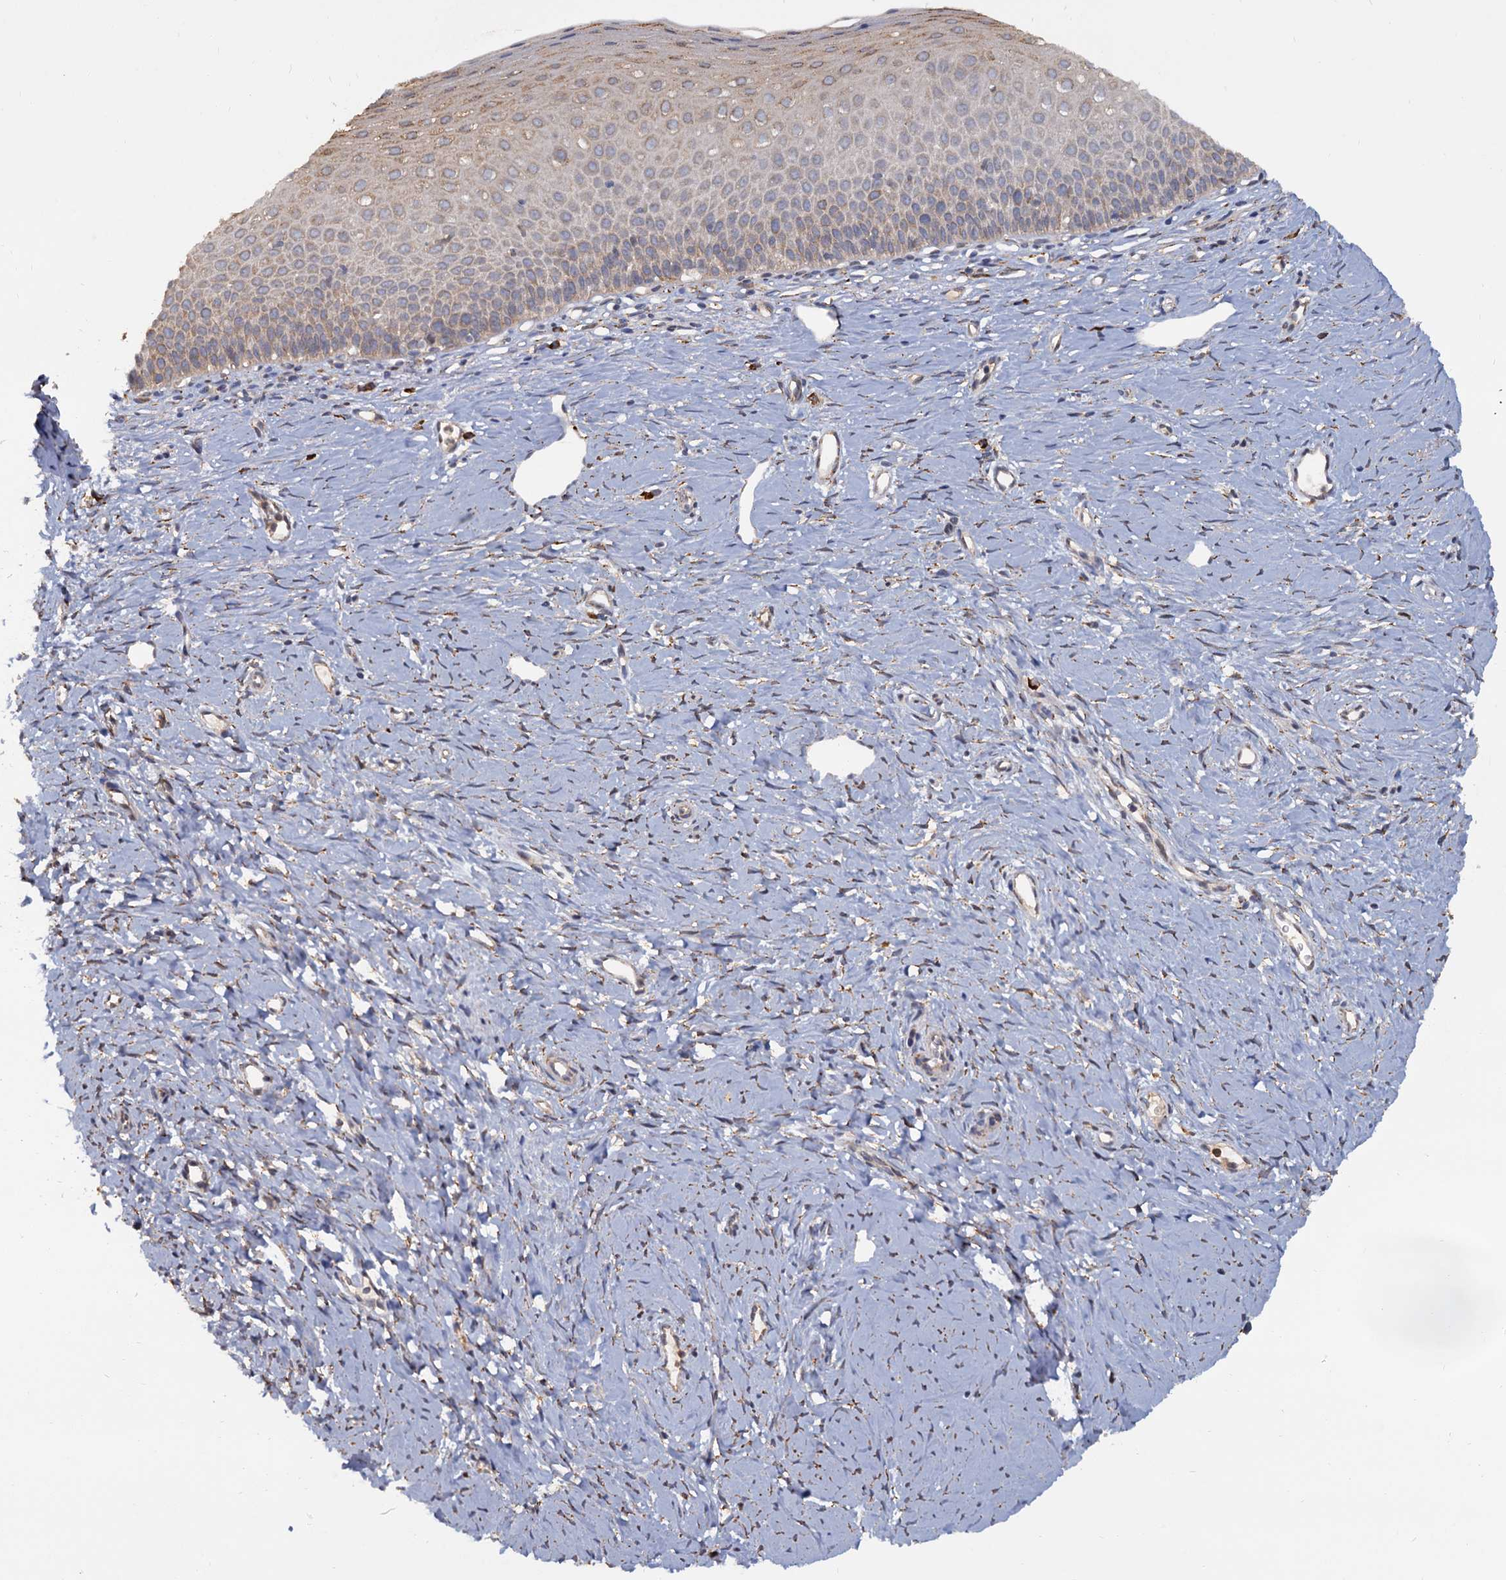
{"staining": {"intensity": "weak", "quantity": ">75%", "location": "cytoplasmic/membranous"}, "tissue": "cervix", "cell_type": "Glandular cells", "image_type": "normal", "snomed": [{"axis": "morphology", "description": "Normal tissue, NOS"}, {"axis": "topography", "description": "Cervix"}], "caption": "Weak cytoplasmic/membranous expression is present in approximately >75% of glandular cells in benign cervix.", "gene": "LRRC51", "patient": {"sex": "female", "age": 36}}